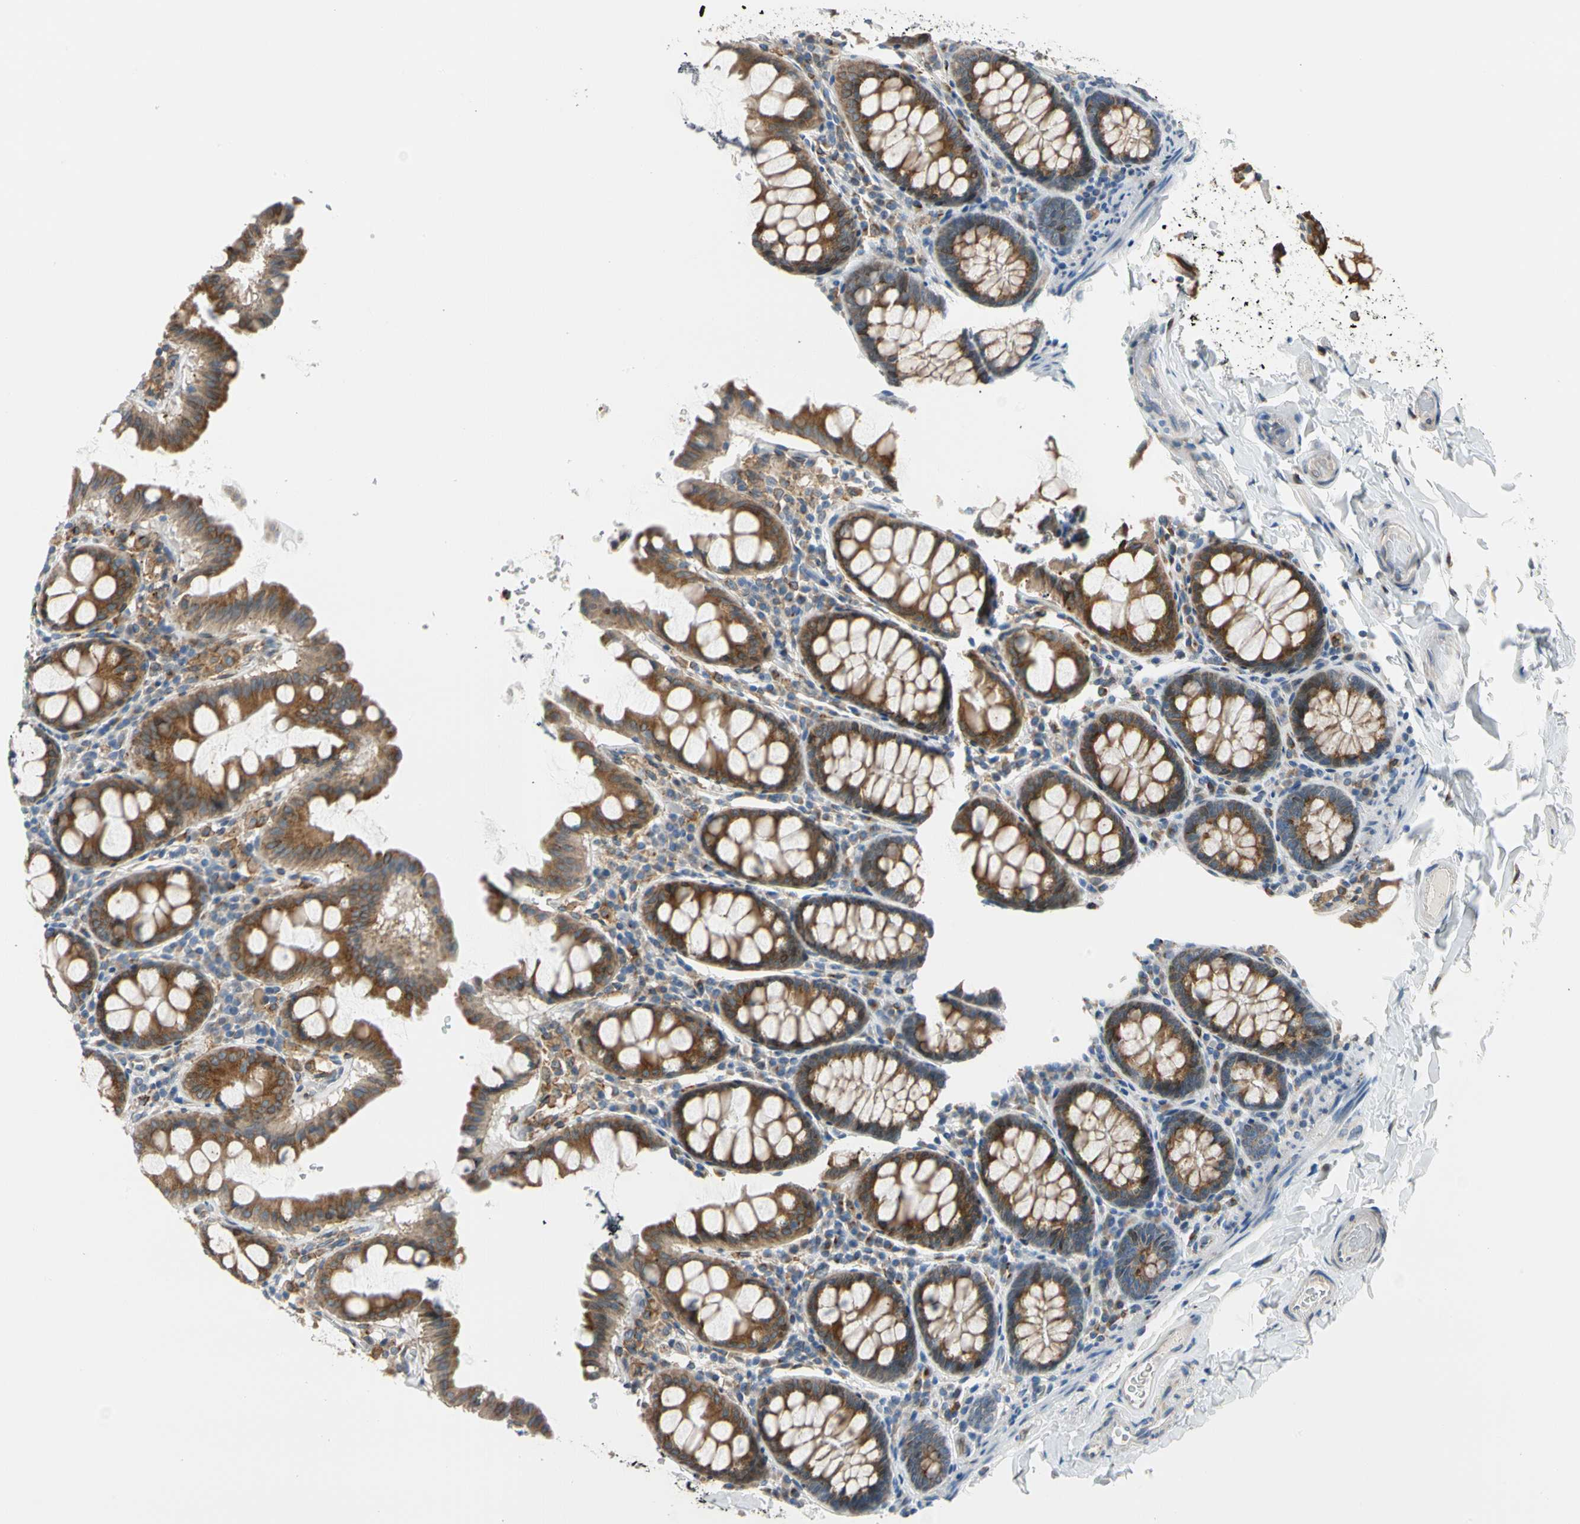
{"staining": {"intensity": "negative", "quantity": "none", "location": "none"}, "tissue": "colon", "cell_type": "Endothelial cells", "image_type": "normal", "snomed": [{"axis": "morphology", "description": "Normal tissue, NOS"}, {"axis": "topography", "description": "Colon"}], "caption": "The histopathology image exhibits no significant positivity in endothelial cells of colon.", "gene": "NUCB1", "patient": {"sex": "female", "age": 61}}